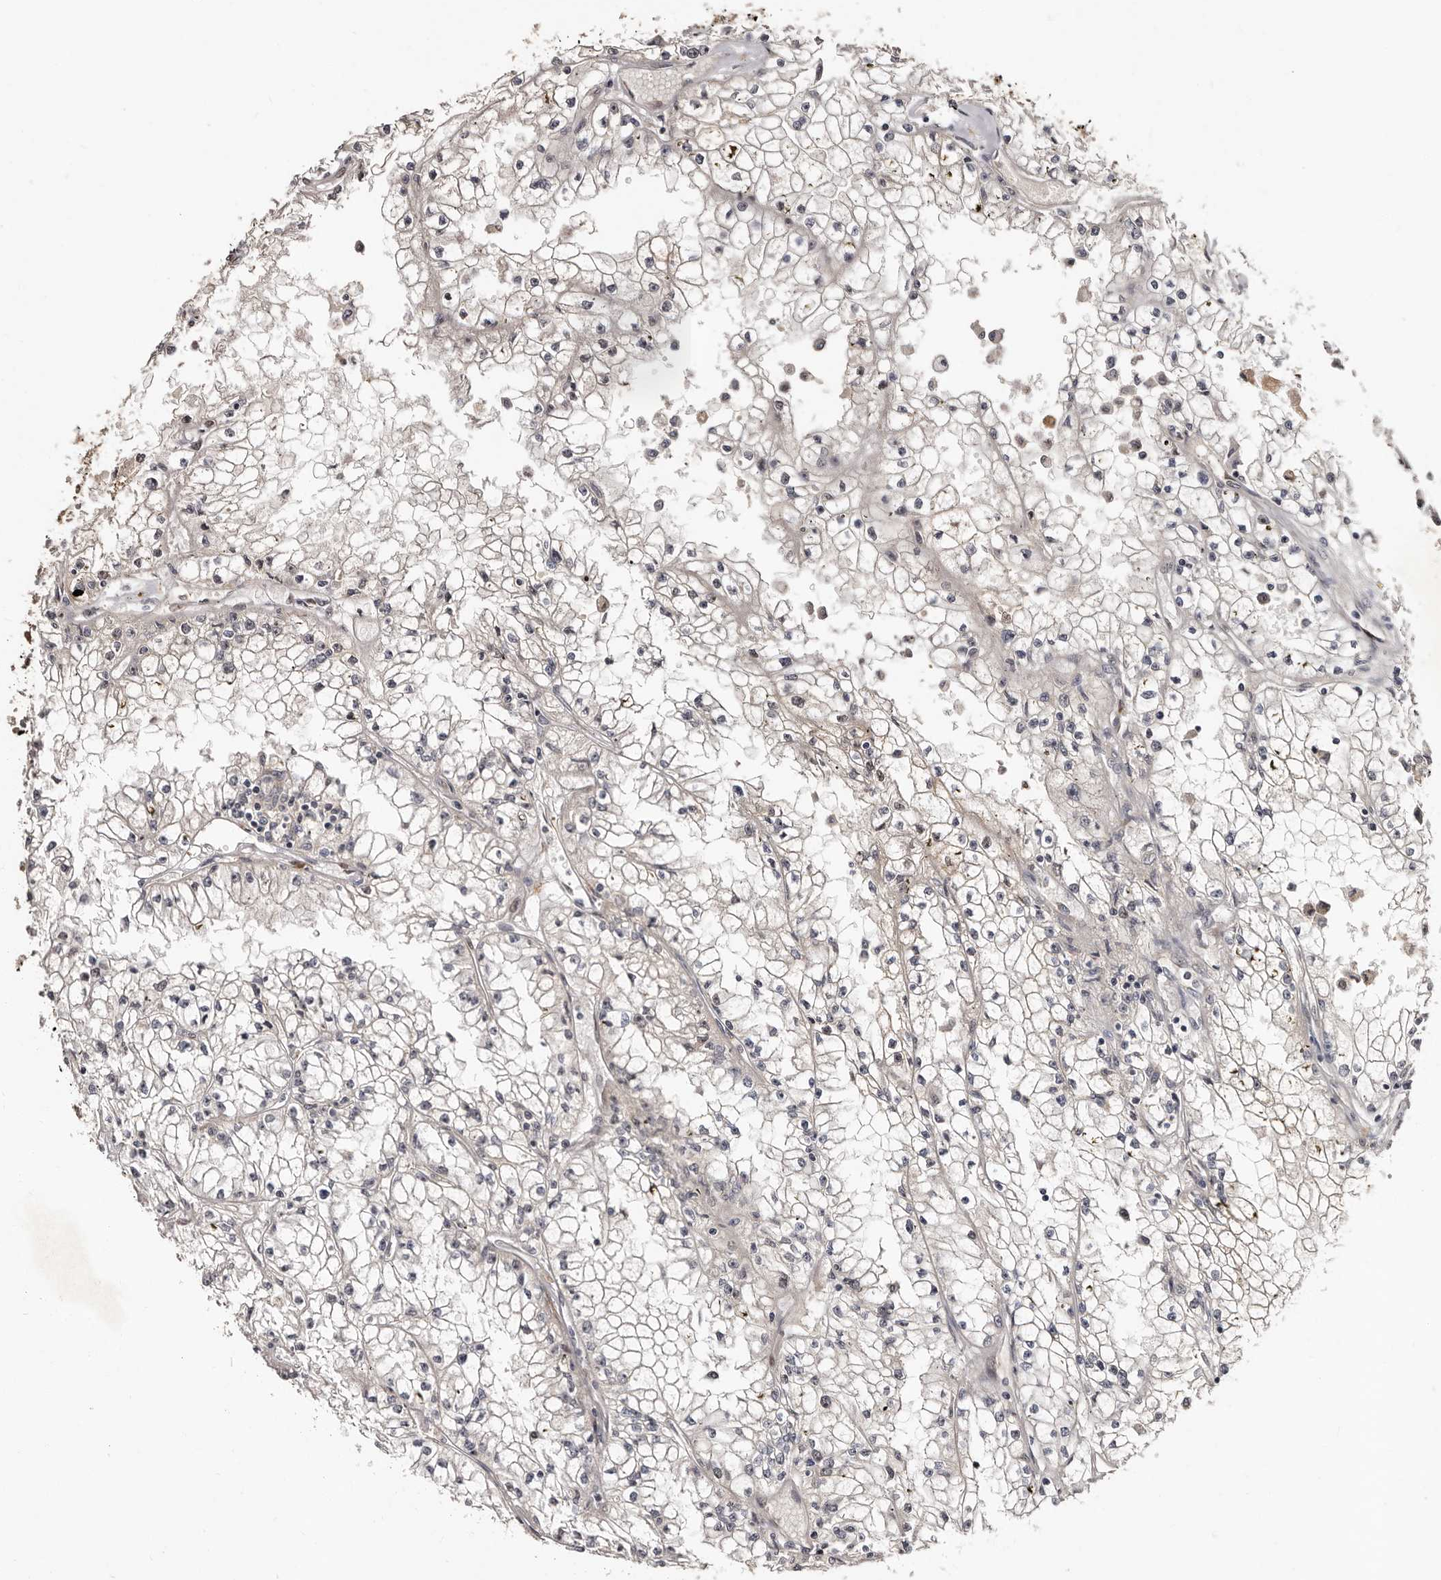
{"staining": {"intensity": "negative", "quantity": "none", "location": "none"}, "tissue": "renal cancer", "cell_type": "Tumor cells", "image_type": "cancer", "snomed": [{"axis": "morphology", "description": "Adenocarcinoma, NOS"}, {"axis": "topography", "description": "Kidney"}], "caption": "Tumor cells are negative for protein expression in human adenocarcinoma (renal).", "gene": "TBC1D22B", "patient": {"sex": "male", "age": 56}}